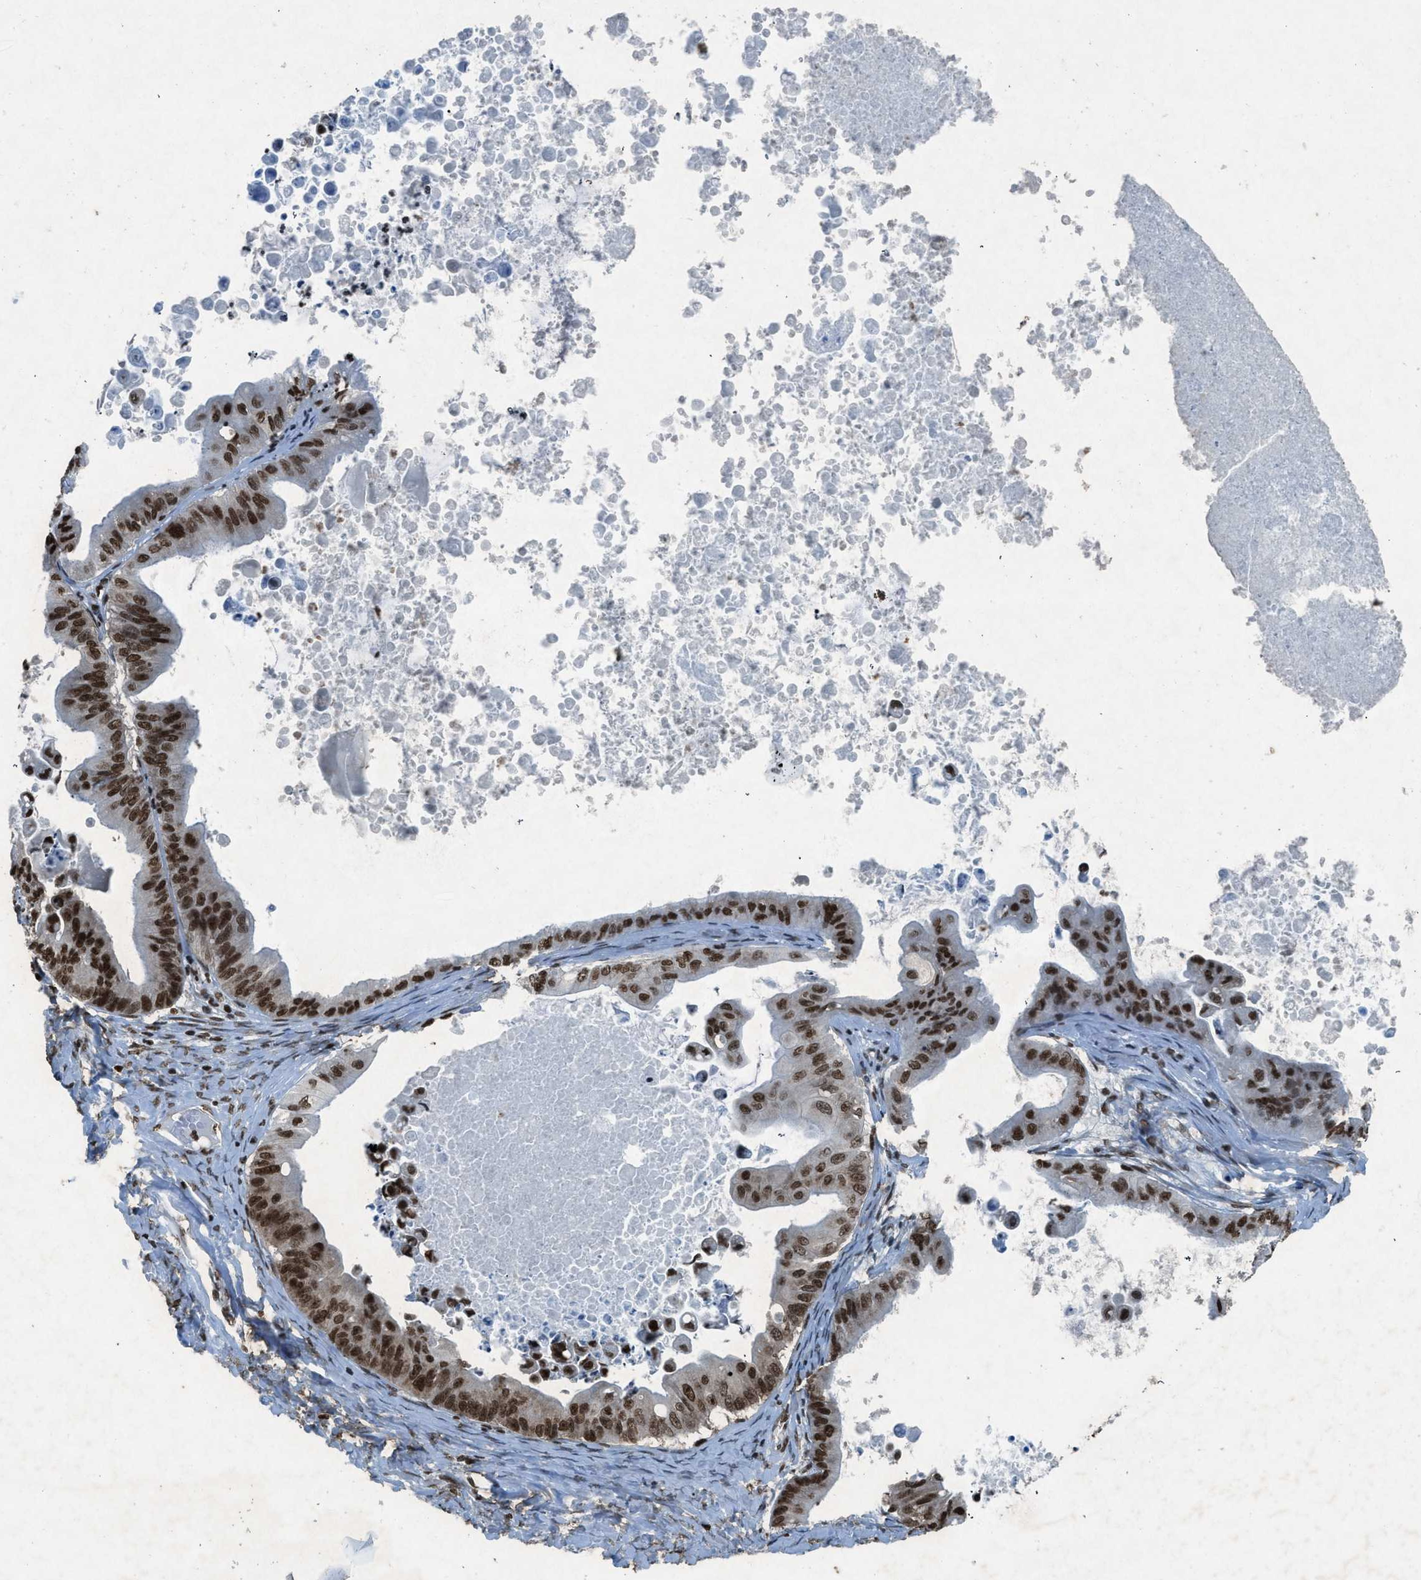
{"staining": {"intensity": "strong", "quantity": ">75%", "location": "nuclear"}, "tissue": "ovarian cancer", "cell_type": "Tumor cells", "image_type": "cancer", "snomed": [{"axis": "morphology", "description": "Cystadenocarcinoma, mucinous, NOS"}, {"axis": "topography", "description": "Ovary"}], "caption": "Strong nuclear protein staining is appreciated in about >75% of tumor cells in mucinous cystadenocarcinoma (ovarian).", "gene": "NXF1", "patient": {"sex": "female", "age": 37}}